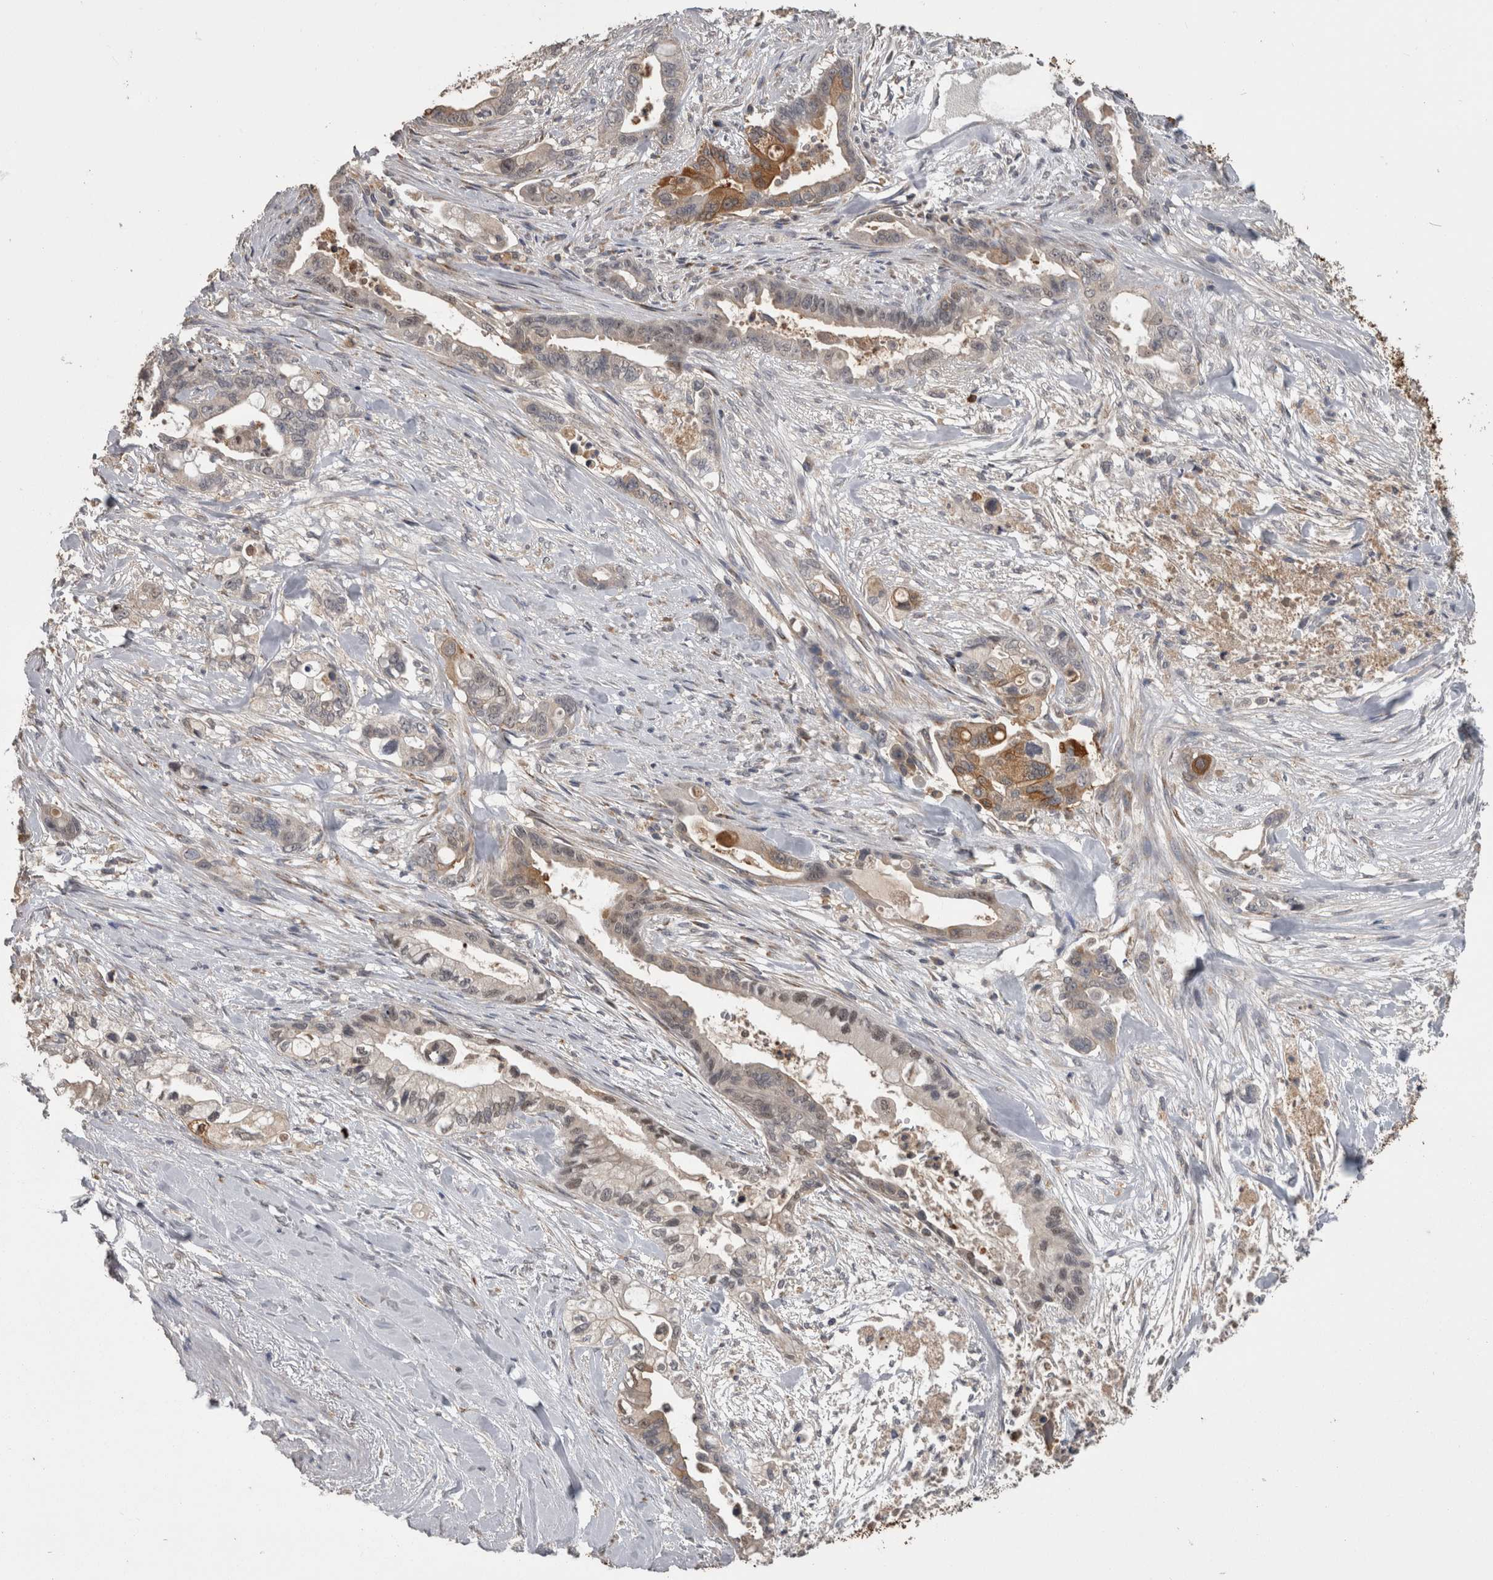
{"staining": {"intensity": "moderate", "quantity": "25%-75%", "location": "cytoplasmic/membranous,nuclear"}, "tissue": "pancreatic cancer", "cell_type": "Tumor cells", "image_type": "cancer", "snomed": [{"axis": "morphology", "description": "Adenocarcinoma, NOS"}, {"axis": "topography", "description": "Pancreas"}], "caption": "Protein staining displays moderate cytoplasmic/membranous and nuclear staining in approximately 25%-75% of tumor cells in pancreatic cancer (adenocarcinoma). (Brightfield microscopy of DAB IHC at high magnification).", "gene": "ANXA13", "patient": {"sex": "male", "age": 70}}